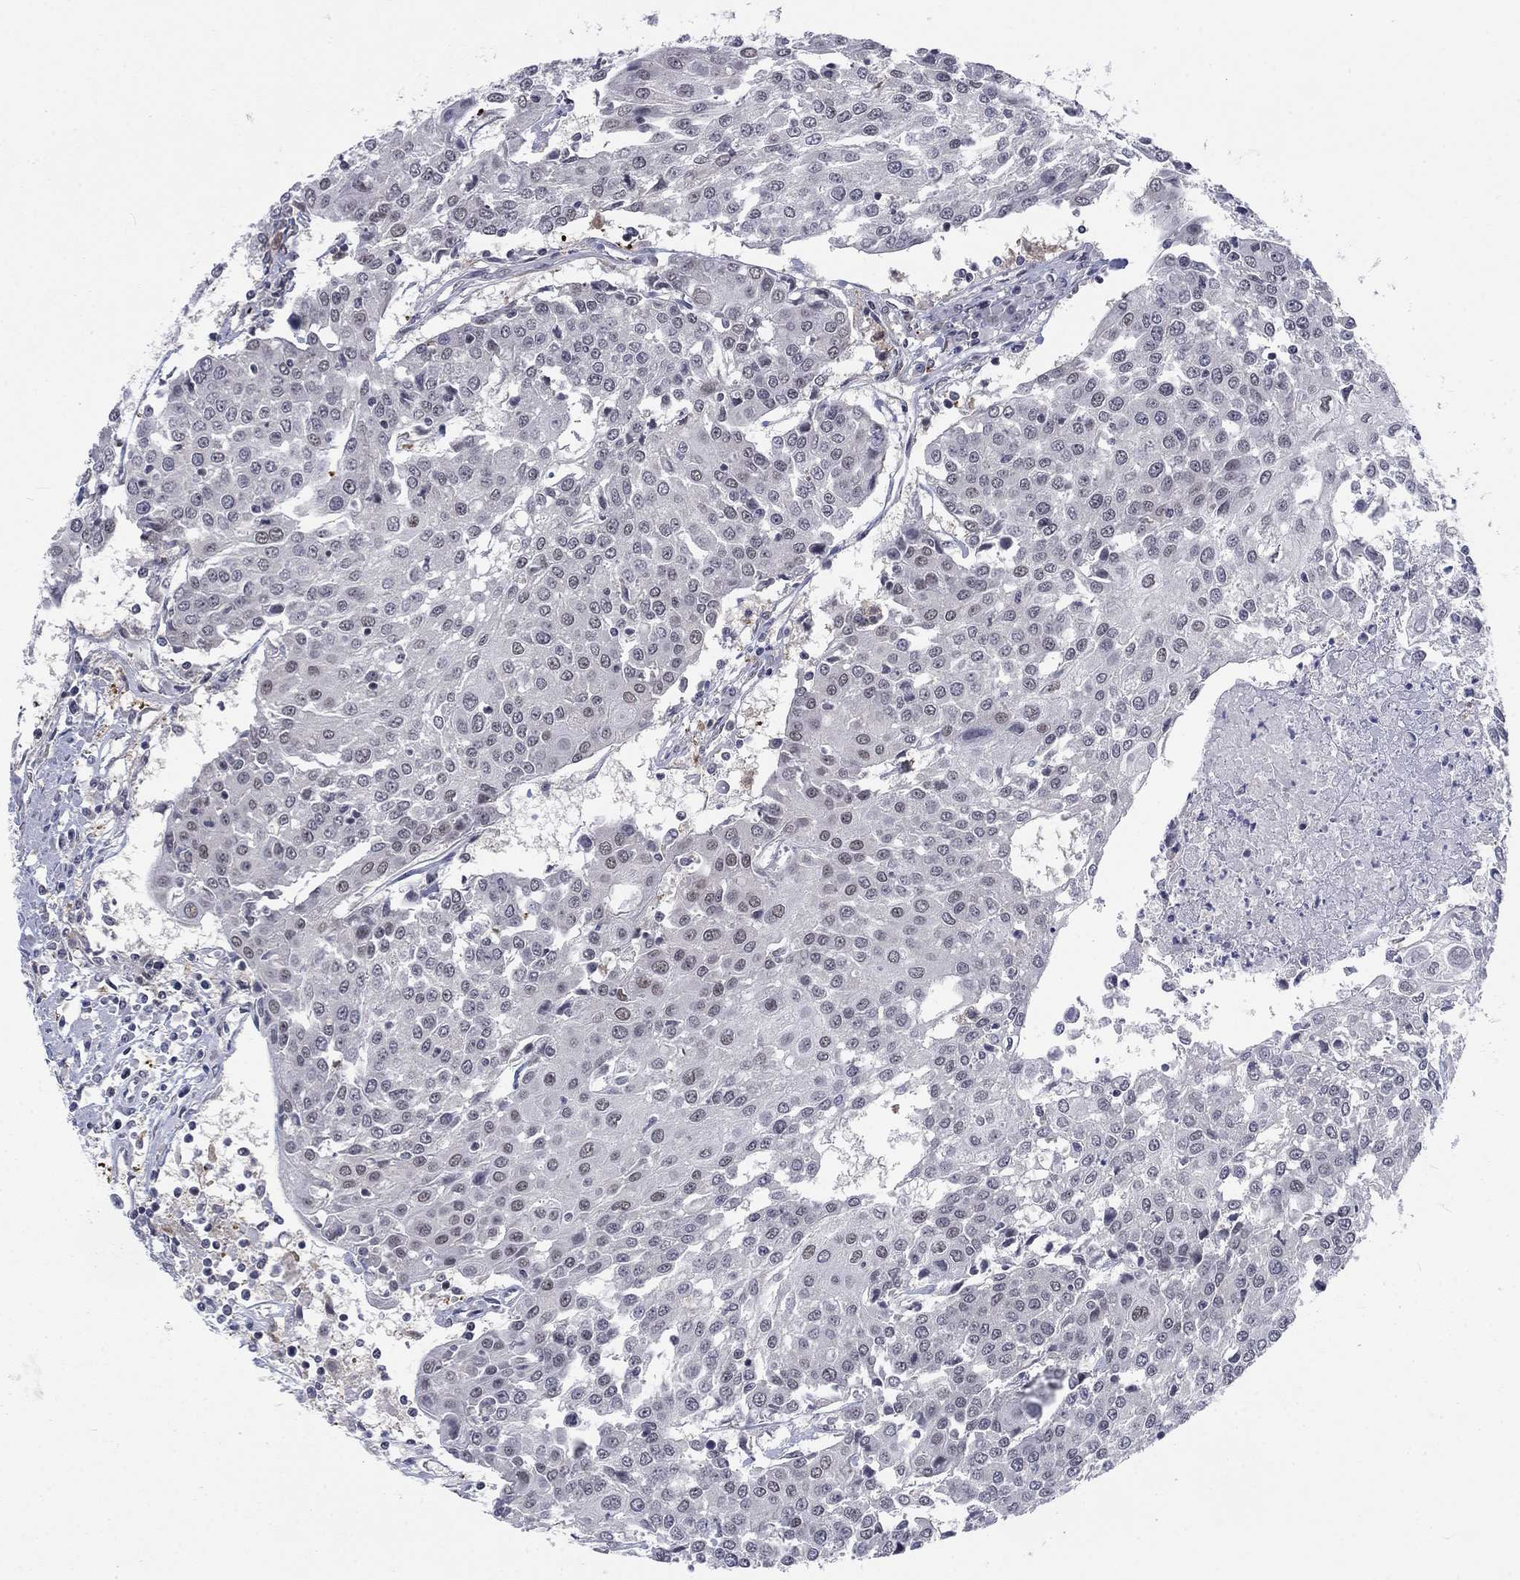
{"staining": {"intensity": "negative", "quantity": "none", "location": "none"}, "tissue": "urothelial cancer", "cell_type": "Tumor cells", "image_type": "cancer", "snomed": [{"axis": "morphology", "description": "Urothelial carcinoma, High grade"}, {"axis": "topography", "description": "Urinary bladder"}], "caption": "The histopathology image reveals no staining of tumor cells in high-grade urothelial carcinoma. (Stains: DAB (3,3'-diaminobenzidine) immunohistochemistry with hematoxylin counter stain, Microscopy: brightfield microscopy at high magnification).", "gene": "FYTTD1", "patient": {"sex": "female", "age": 85}}